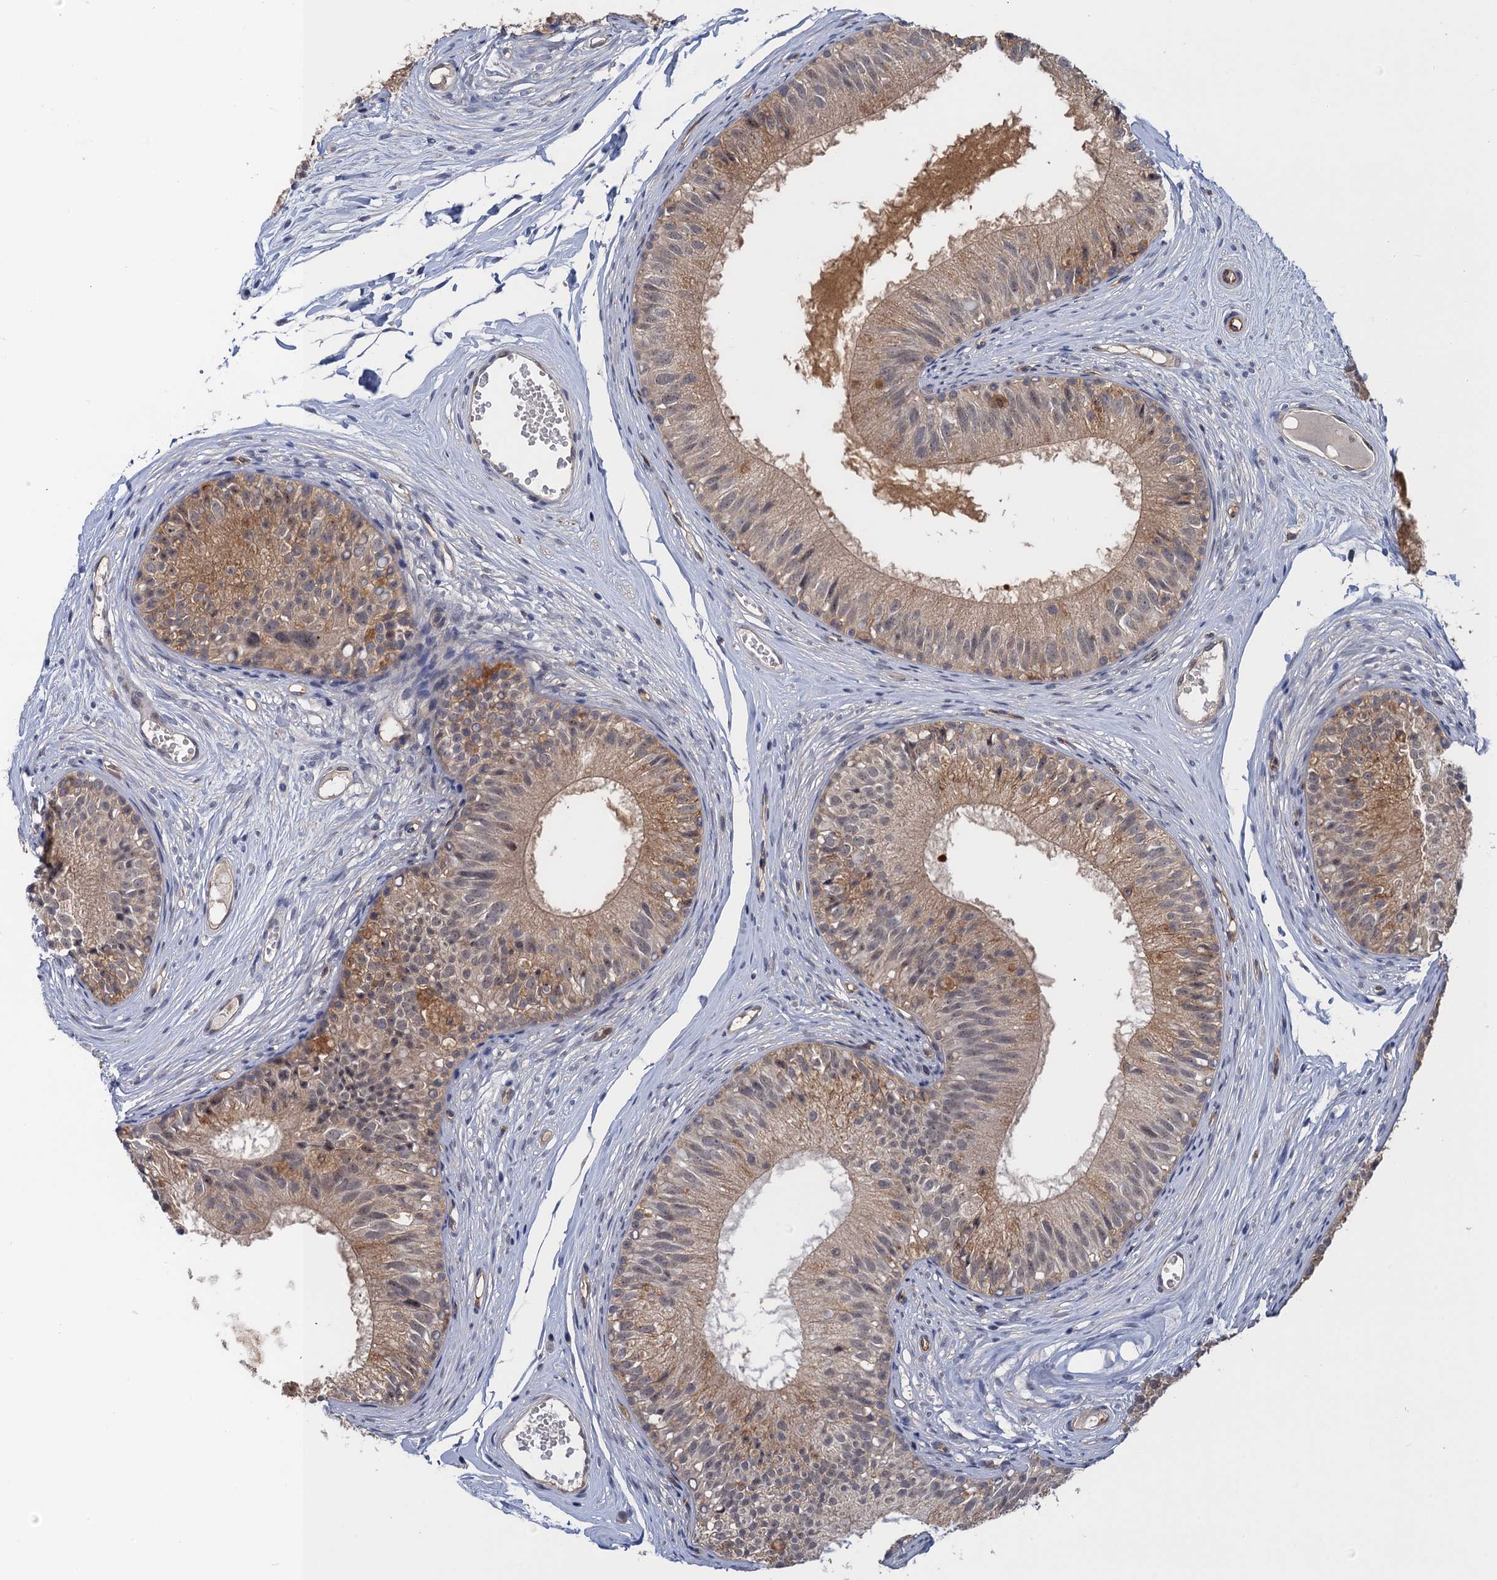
{"staining": {"intensity": "moderate", "quantity": ">75%", "location": "cytoplasmic/membranous"}, "tissue": "epididymis", "cell_type": "Glandular cells", "image_type": "normal", "snomed": [{"axis": "morphology", "description": "Normal tissue, NOS"}, {"axis": "morphology", "description": "Seminoma in situ"}, {"axis": "topography", "description": "Testis"}, {"axis": "topography", "description": "Epididymis"}], "caption": "Immunohistochemistry (IHC) of benign epididymis exhibits medium levels of moderate cytoplasmic/membranous positivity in about >75% of glandular cells. (DAB (3,3'-diaminobenzidine) = brown stain, brightfield microscopy at high magnification).", "gene": "NEK8", "patient": {"sex": "male", "age": 28}}